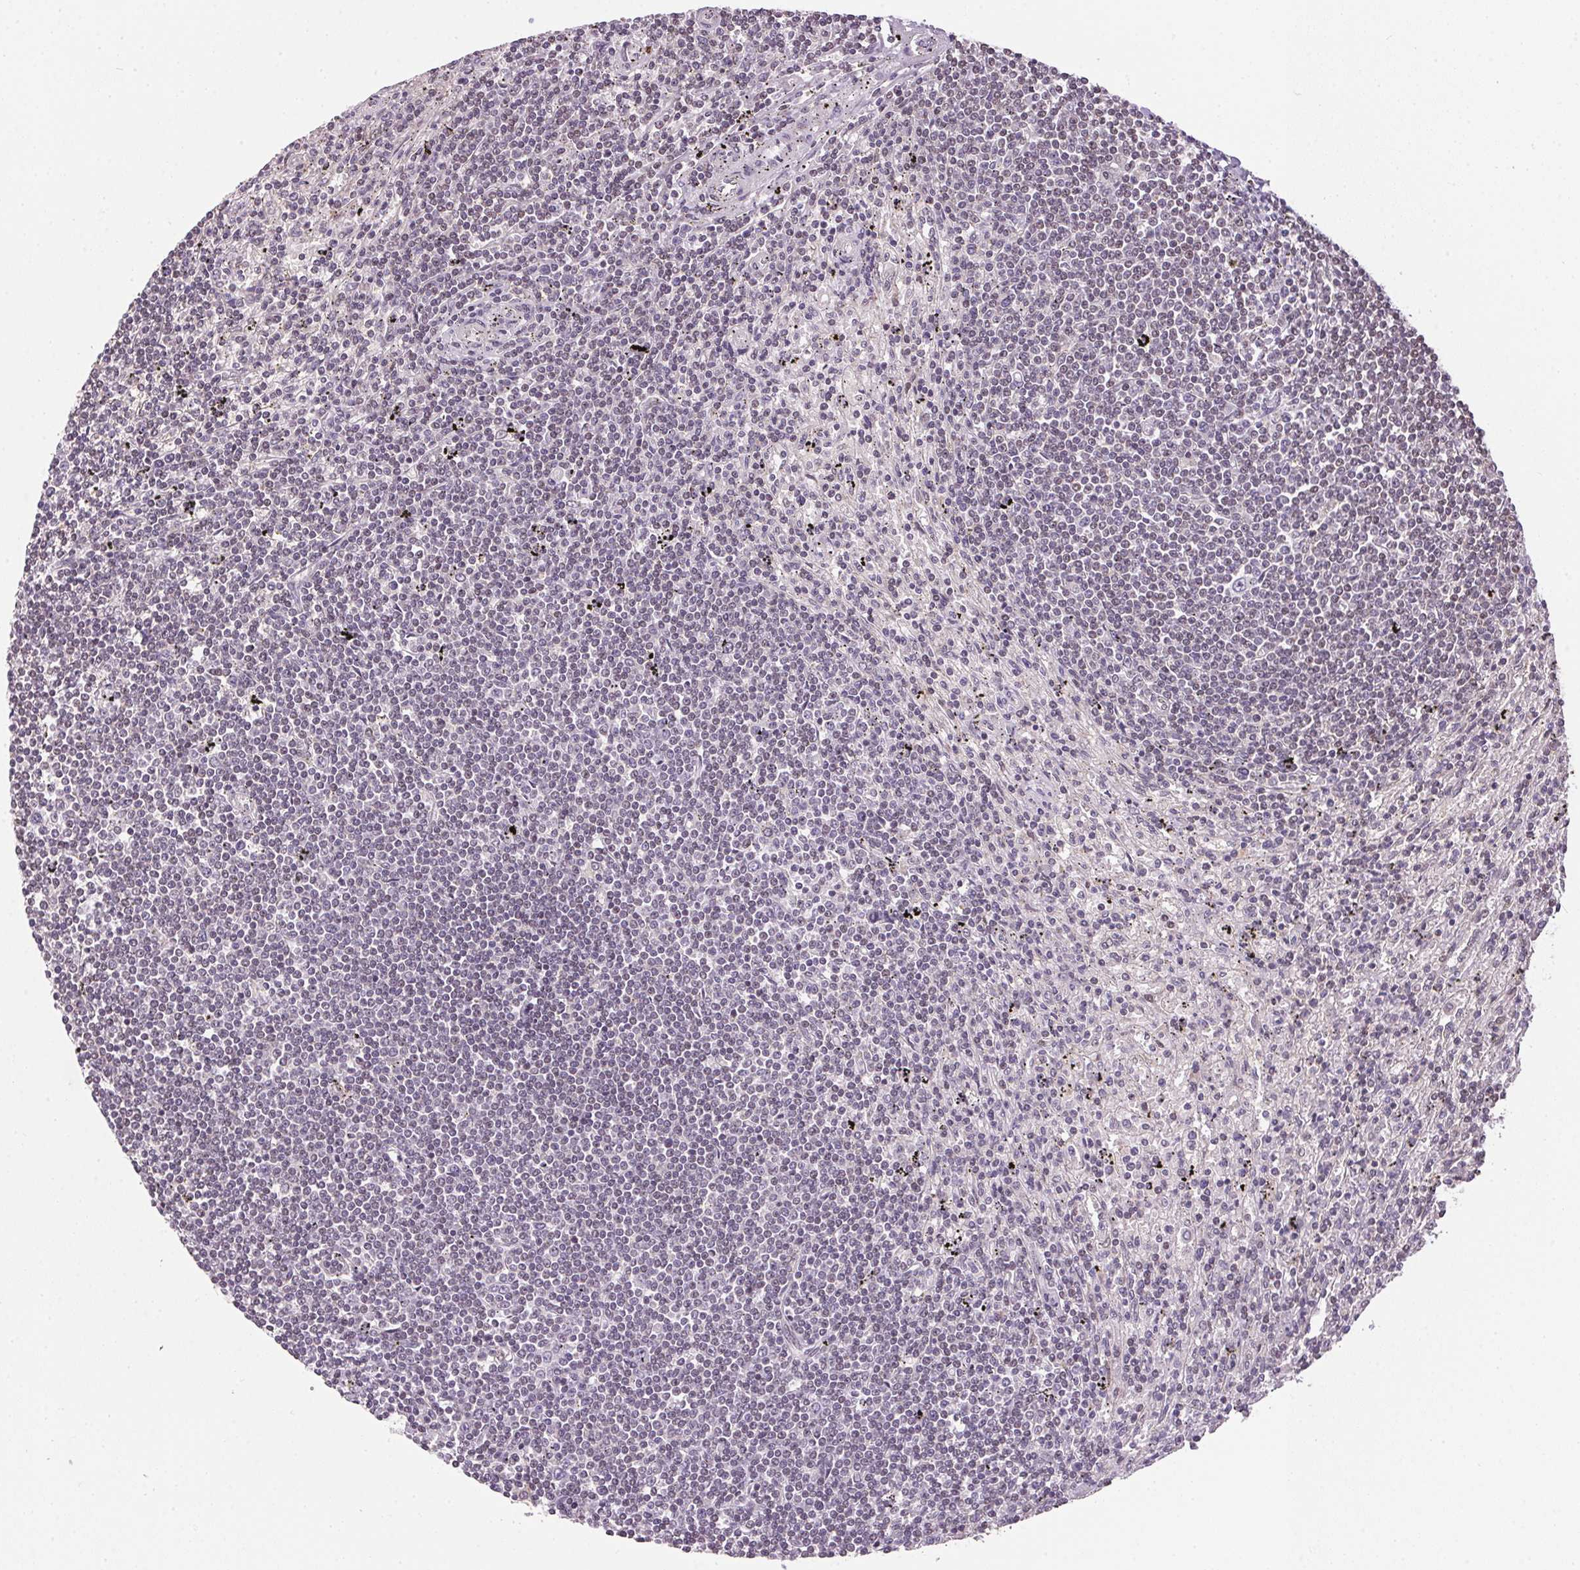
{"staining": {"intensity": "negative", "quantity": "none", "location": "none"}, "tissue": "lymphoma", "cell_type": "Tumor cells", "image_type": "cancer", "snomed": [{"axis": "morphology", "description": "Malignant lymphoma, non-Hodgkin's type, Low grade"}, {"axis": "topography", "description": "Spleen"}], "caption": "Malignant lymphoma, non-Hodgkin's type (low-grade) stained for a protein using immunohistochemistry displays no expression tumor cells.", "gene": "SC5D", "patient": {"sex": "male", "age": 76}}